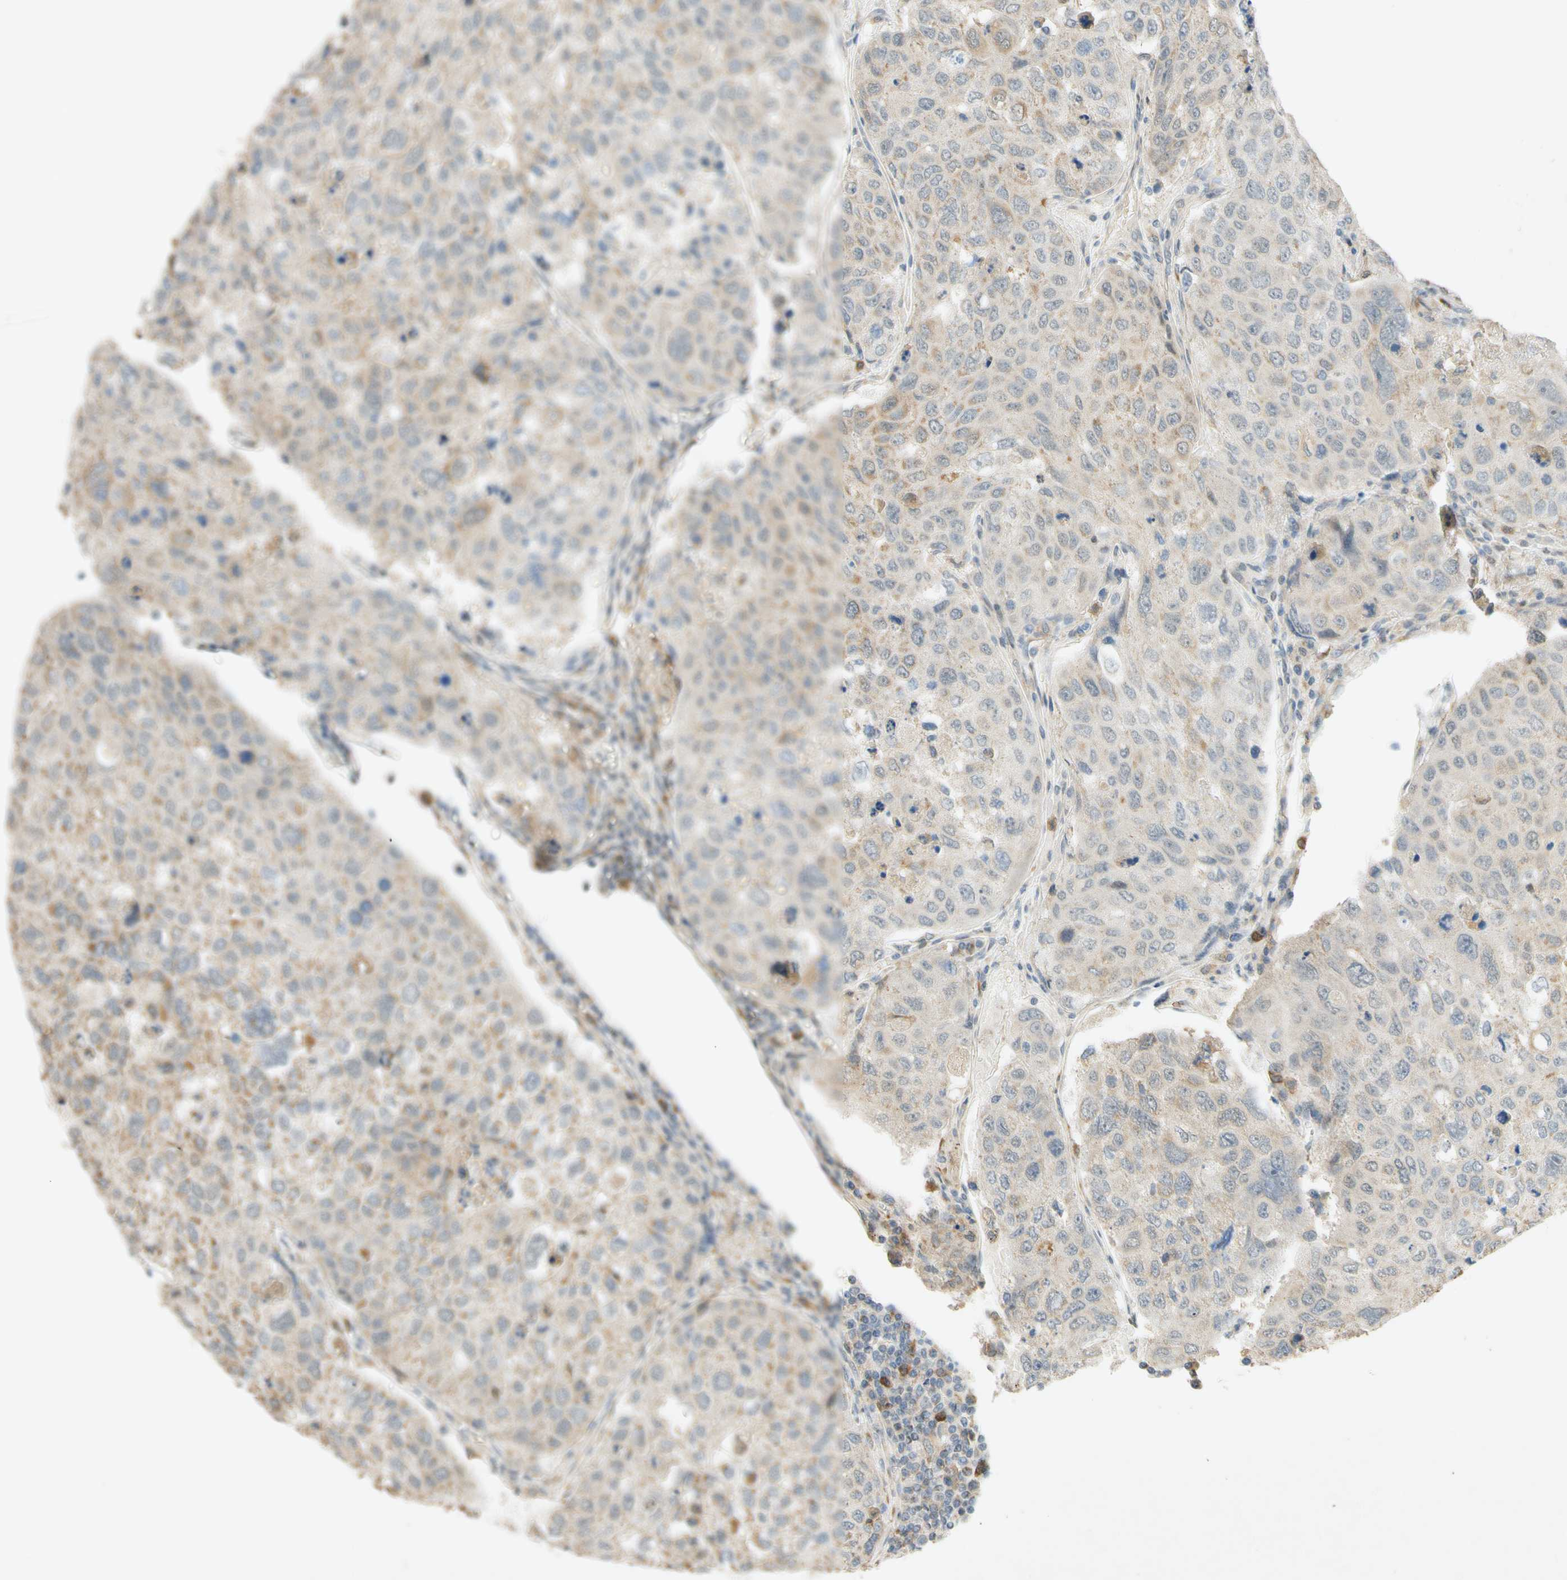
{"staining": {"intensity": "weak", "quantity": ">75%", "location": "cytoplasmic/membranous"}, "tissue": "urothelial cancer", "cell_type": "Tumor cells", "image_type": "cancer", "snomed": [{"axis": "morphology", "description": "Urothelial carcinoma, High grade"}, {"axis": "topography", "description": "Lymph node"}, {"axis": "topography", "description": "Urinary bladder"}], "caption": "IHC (DAB) staining of human urothelial cancer reveals weak cytoplasmic/membranous protein staining in about >75% of tumor cells.", "gene": "GATA1", "patient": {"sex": "male", "age": 51}}